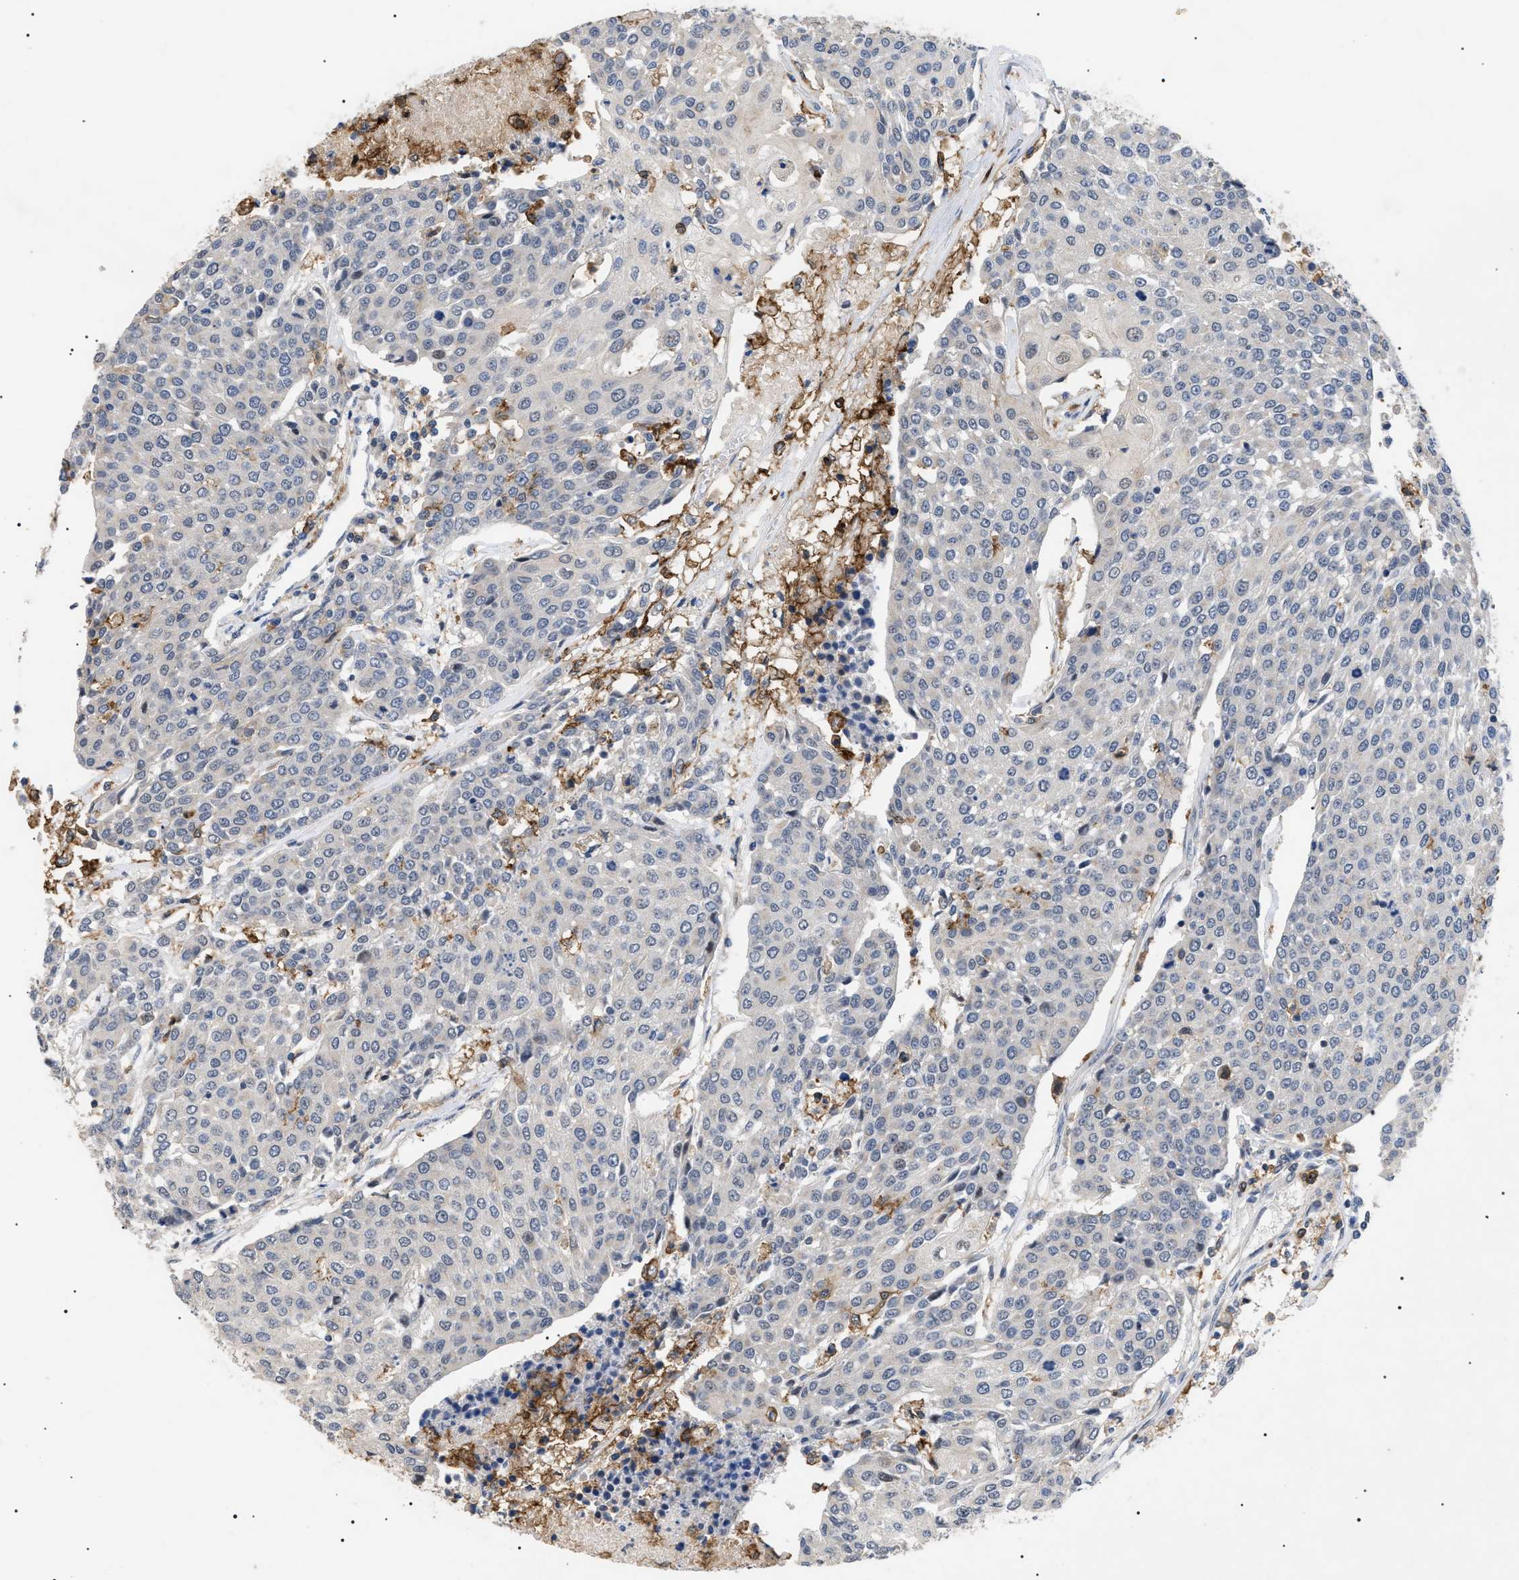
{"staining": {"intensity": "negative", "quantity": "none", "location": "none"}, "tissue": "urothelial cancer", "cell_type": "Tumor cells", "image_type": "cancer", "snomed": [{"axis": "morphology", "description": "Urothelial carcinoma, High grade"}, {"axis": "topography", "description": "Urinary bladder"}], "caption": "The photomicrograph demonstrates no staining of tumor cells in high-grade urothelial carcinoma.", "gene": "CD300A", "patient": {"sex": "female", "age": 85}}